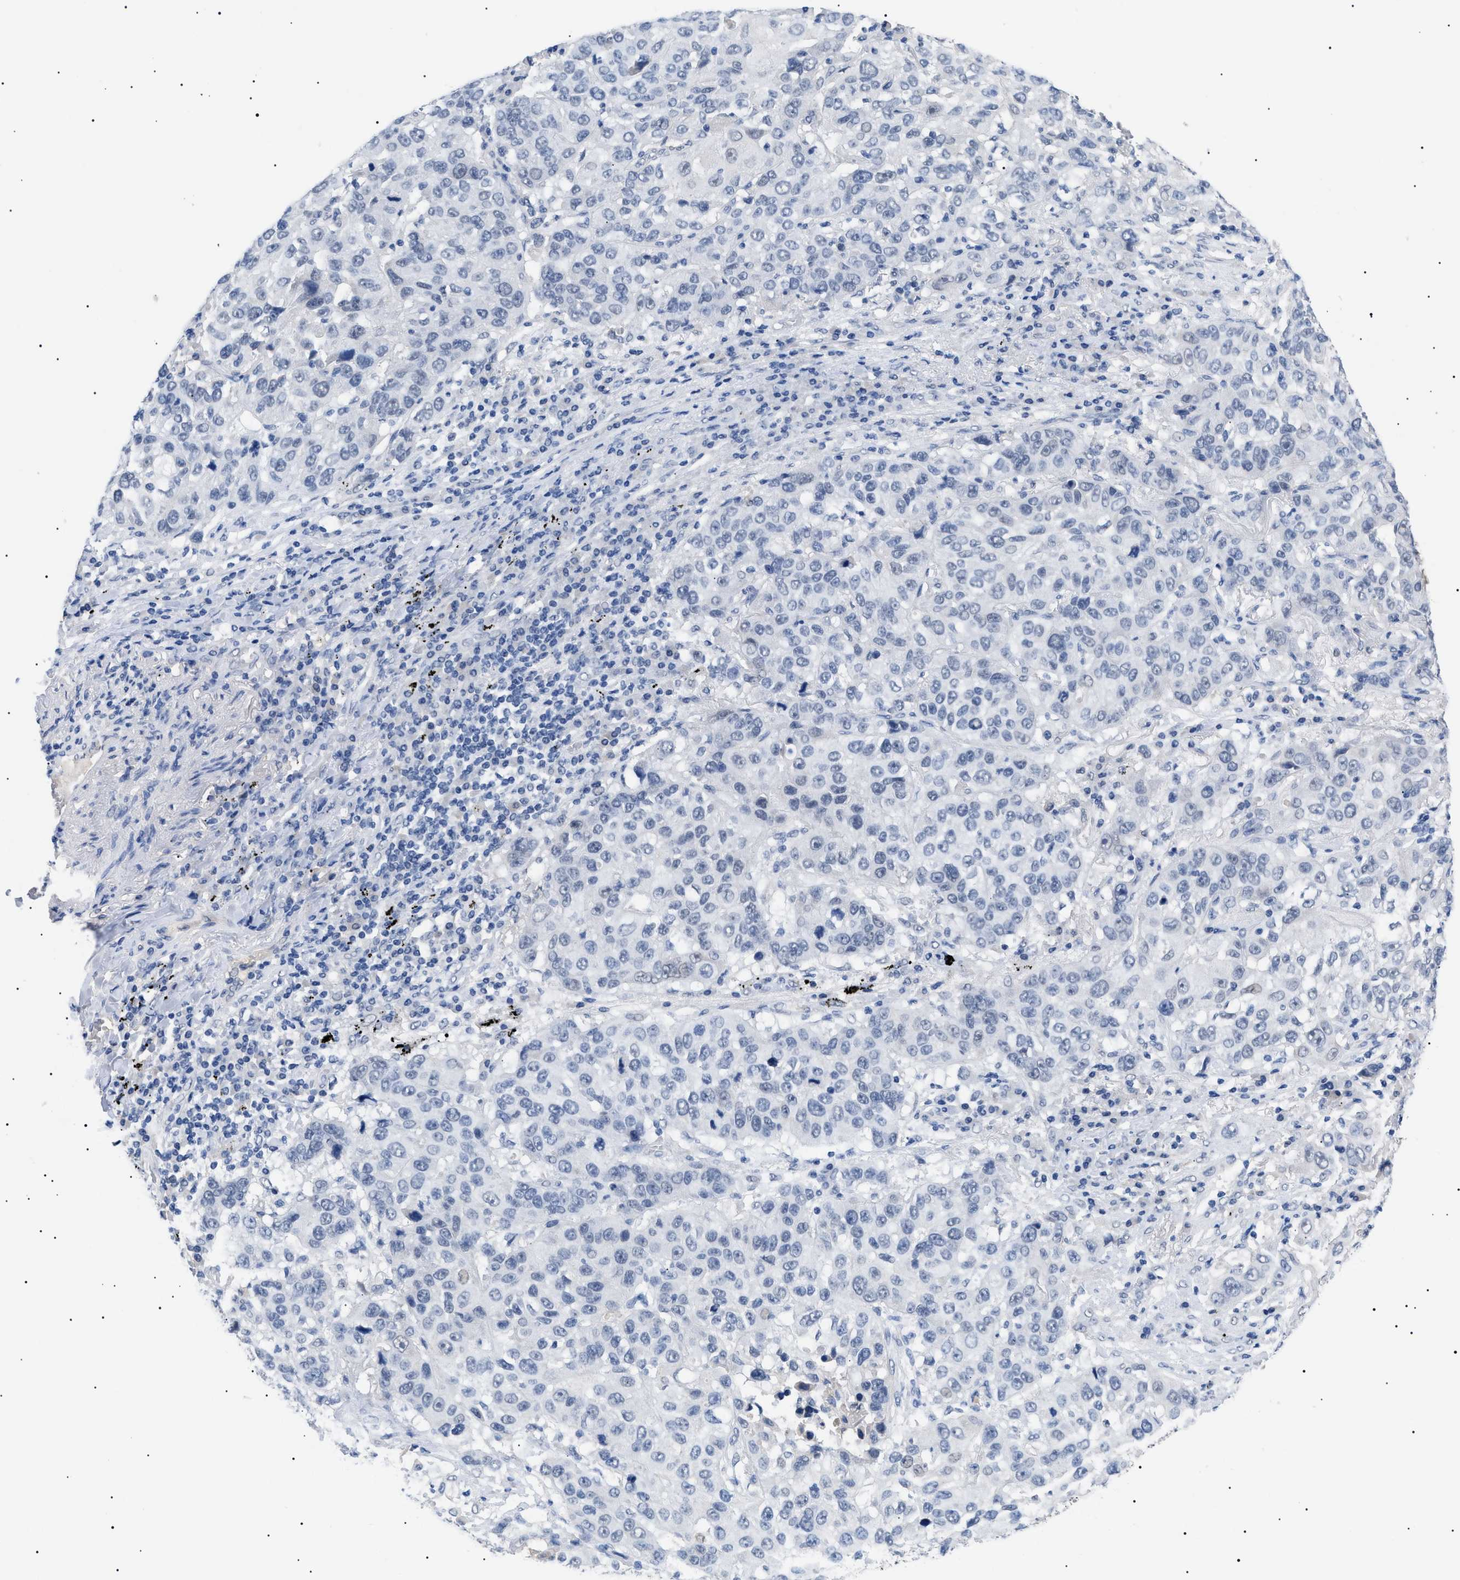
{"staining": {"intensity": "negative", "quantity": "none", "location": "none"}, "tissue": "lung cancer", "cell_type": "Tumor cells", "image_type": "cancer", "snomed": [{"axis": "morphology", "description": "Squamous cell carcinoma, NOS"}, {"axis": "topography", "description": "Lung"}], "caption": "Histopathology image shows no significant protein staining in tumor cells of lung cancer (squamous cell carcinoma). (Stains: DAB immunohistochemistry (IHC) with hematoxylin counter stain, Microscopy: brightfield microscopy at high magnification).", "gene": "PRRT2", "patient": {"sex": "male", "age": 57}}